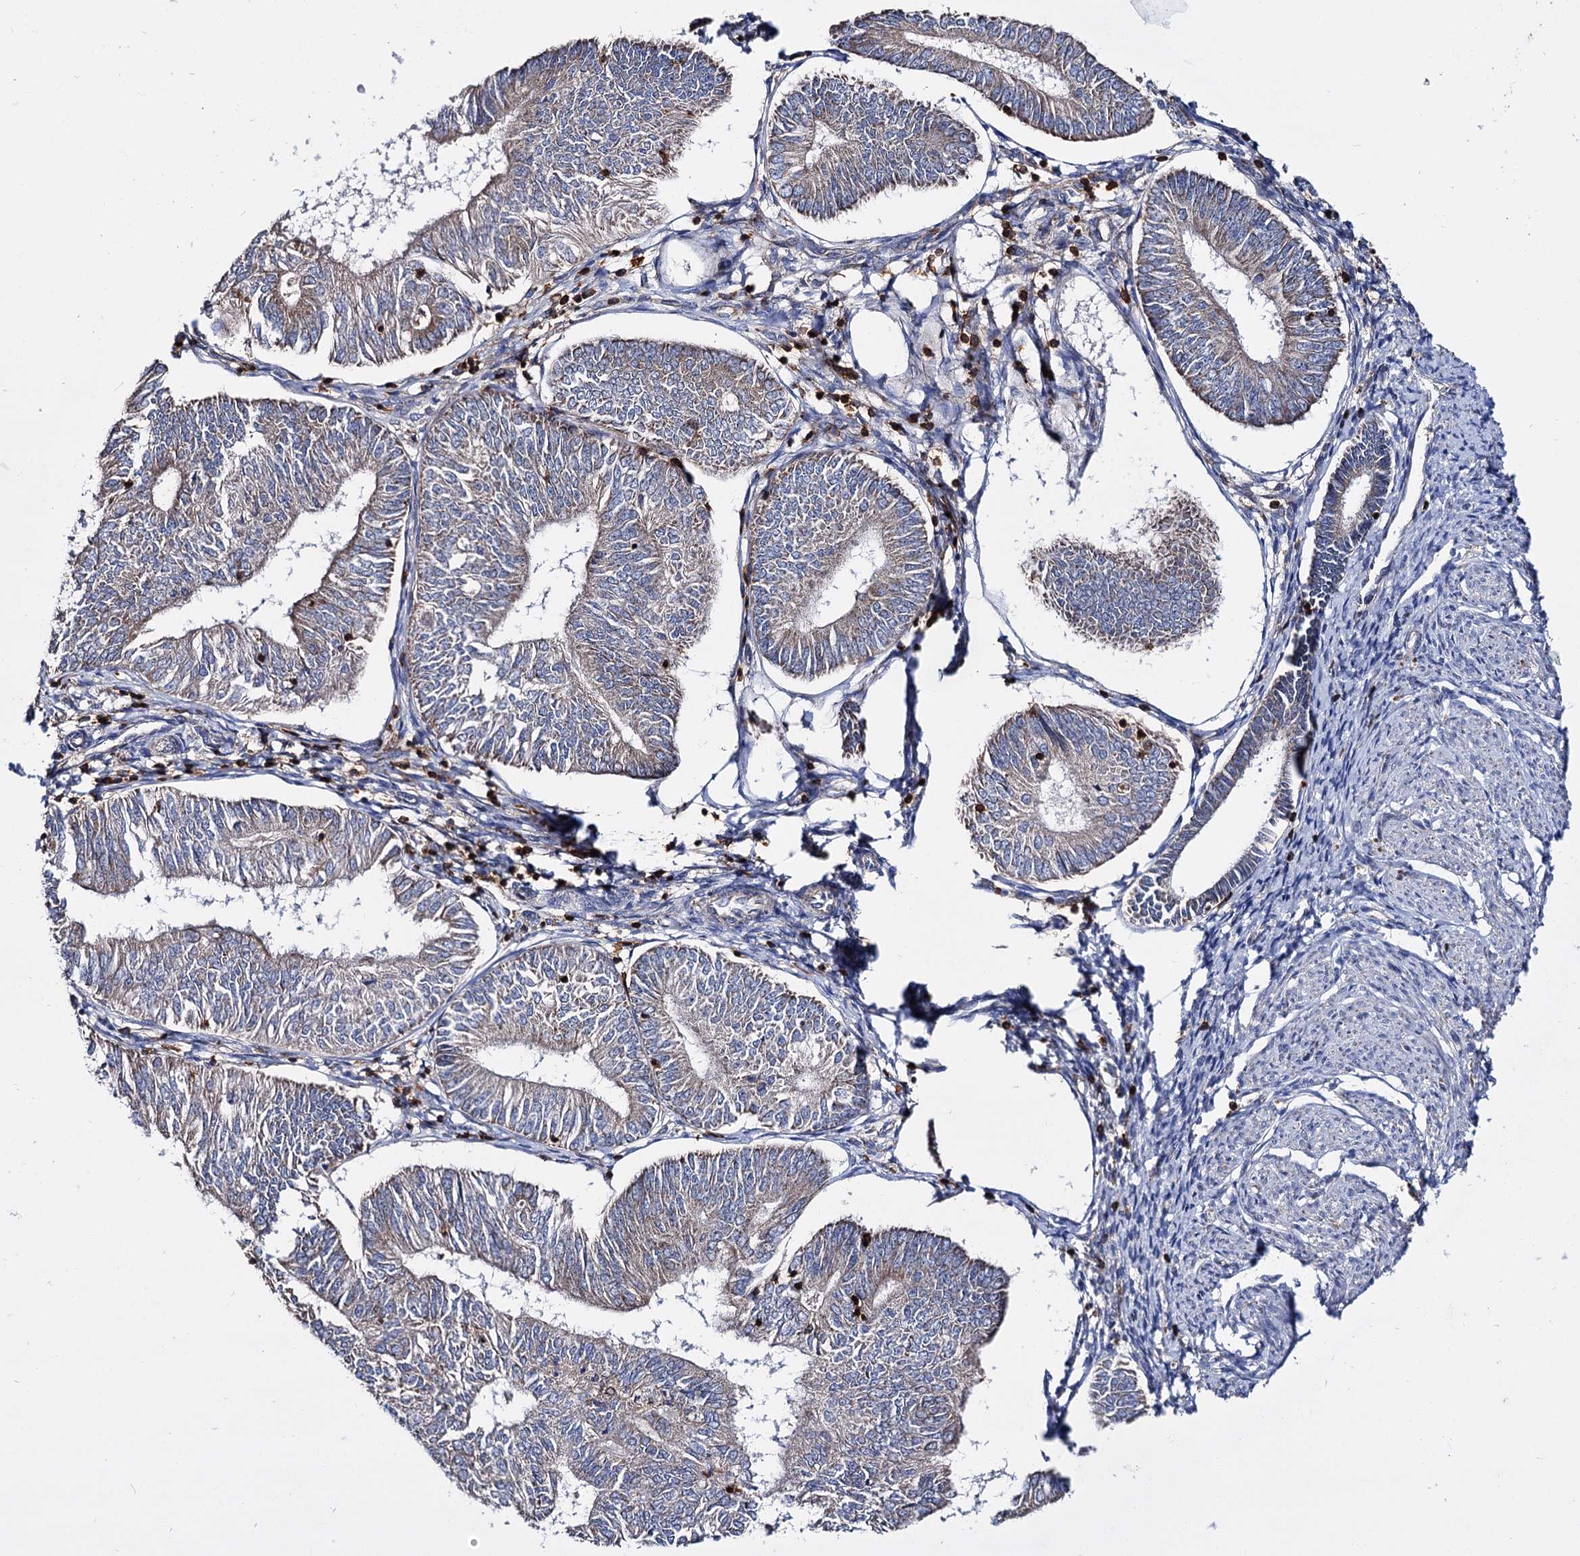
{"staining": {"intensity": "weak", "quantity": "<25%", "location": "cytoplasmic/membranous"}, "tissue": "endometrial cancer", "cell_type": "Tumor cells", "image_type": "cancer", "snomed": [{"axis": "morphology", "description": "Adenocarcinoma, NOS"}, {"axis": "topography", "description": "Endometrium"}], "caption": "Immunohistochemical staining of human endometrial adenocarcinoma displays no significant positivity in tumor cells.", "gene": "UBASH3B", "patient": {"sex": "female", "age": 58}}